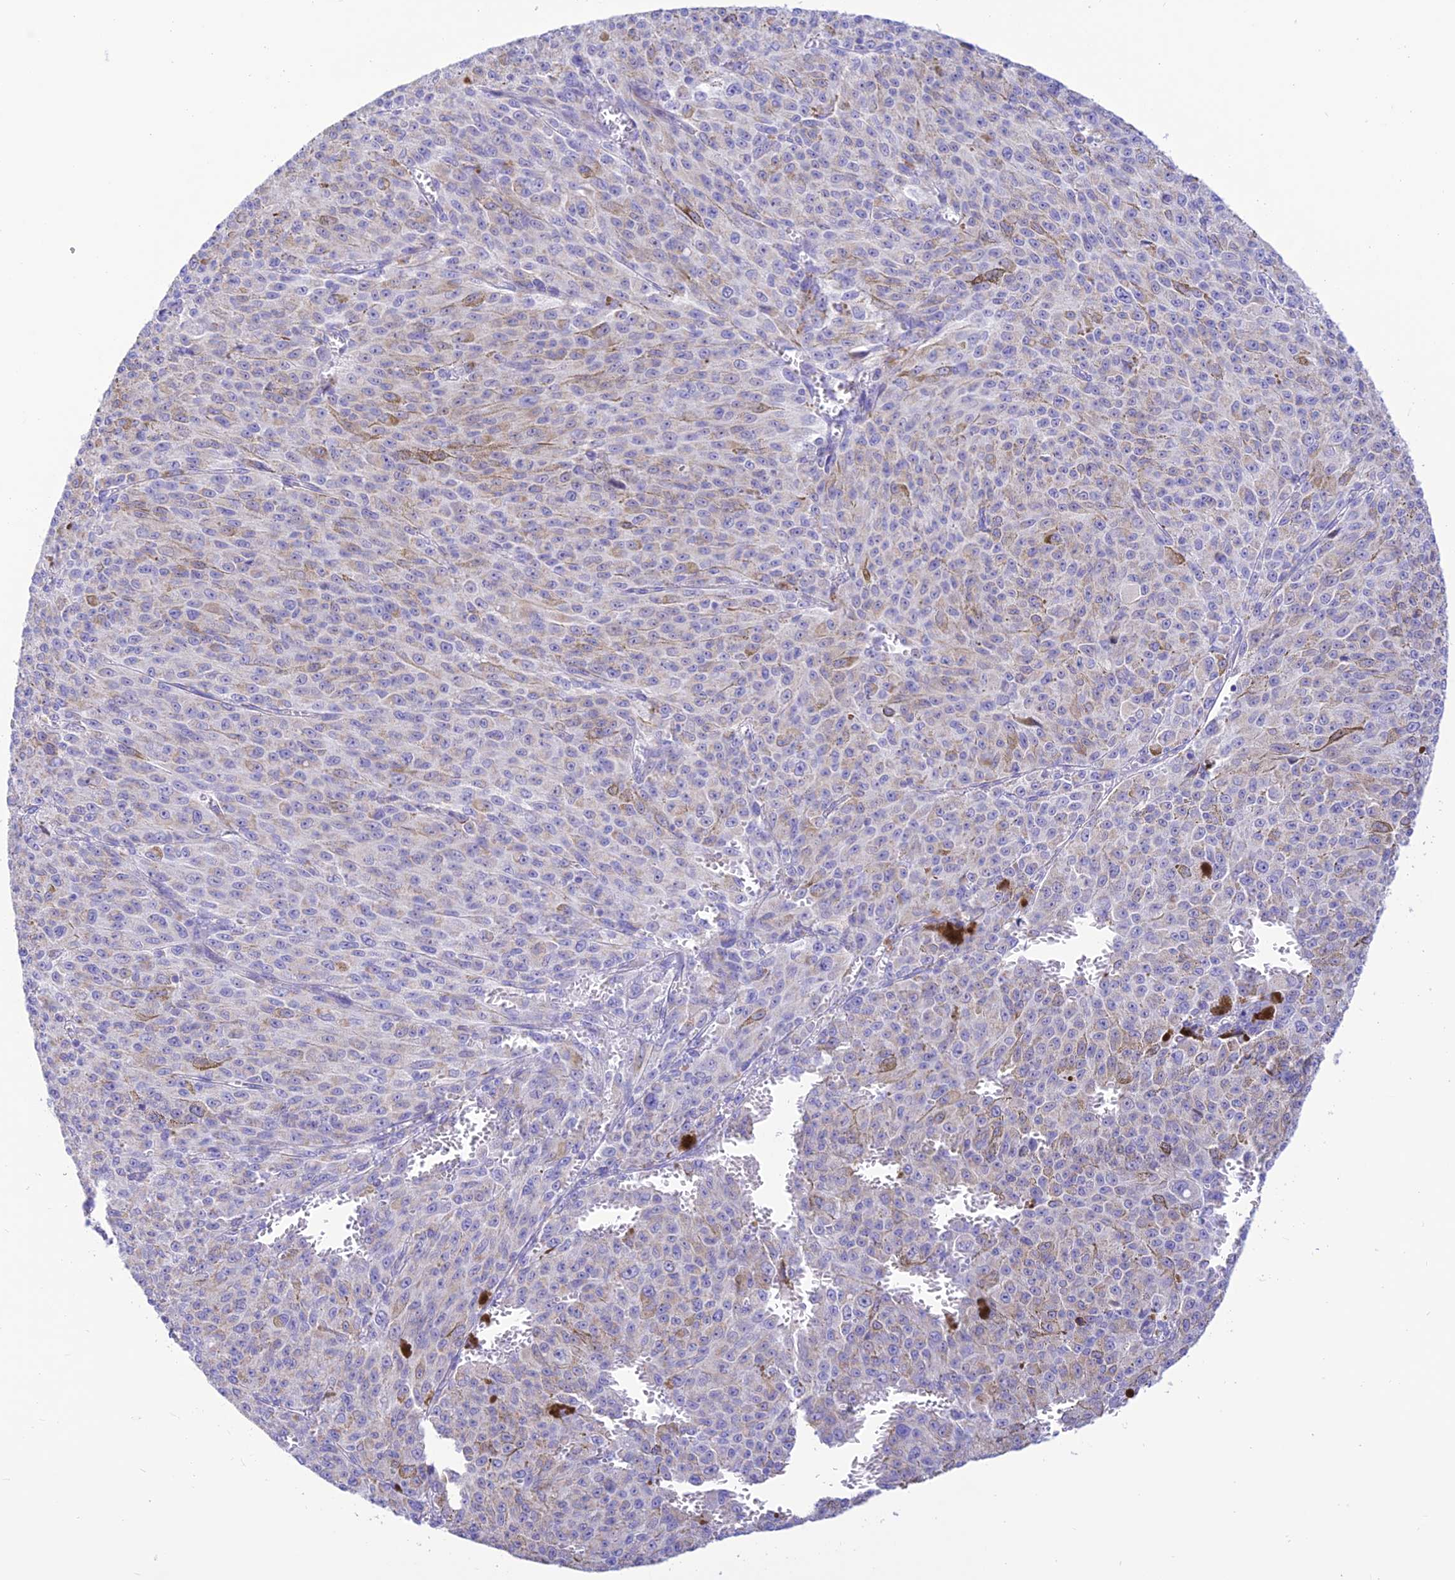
{"staining": {"intensity": "negative", "quantity": "none", "location": "none"}, "tissue": "melanoma", "cell_type": "Tumor cells", "image_type": "cancer", "snomed": [{"axis": "morphology", "description": "Malignant melanoma, NOS"}, {"axis": "topography", "description": "Skin"}], "caption": "A micrograph of malignant melanoma stained for a protein displays no brown staining in tumor cells.", "gene": "FAM186B", "patient": {"sex": "female", "age": 52}}